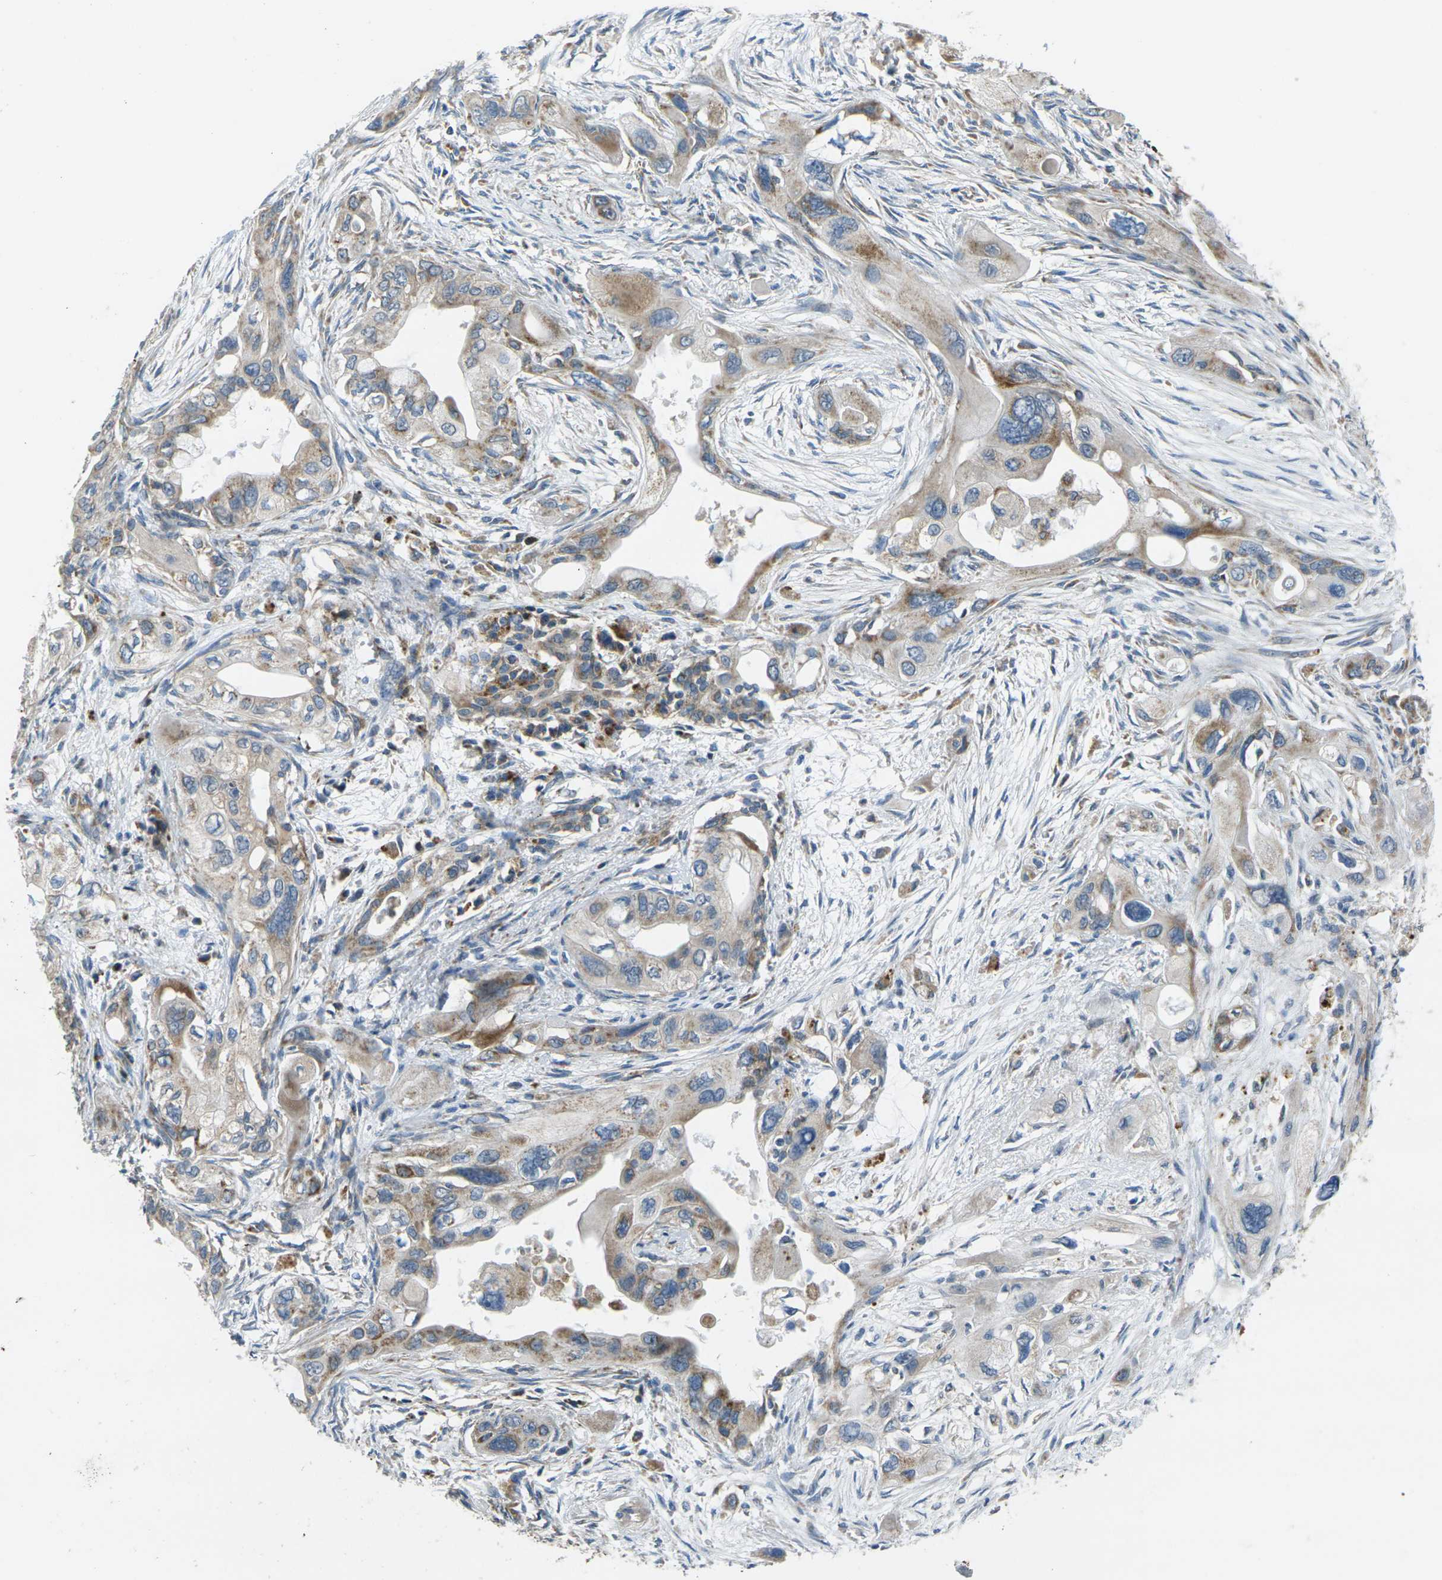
{"staining": {"intensity": "moderate", "quantity": ">75%", "location": "cytoplasmic/membranous"}, "tissue": "pancreatic cancer", "cell_type": "Tumor cells", "image_type": "cancer", "snomed": [{"axis": "morphology", "description": "Adenocarcinoma, NOS"}, {"axis": "topography", "description": "Pancreas"}], "caption": "This is a micrograph of immunohistochemistry staining of pancreatic adenocarcinoma, which shows moderate positivity in the cytoplasmic/membranous of tumor cells.", "gene": "TMEM120B", "patient": {"sex": "male", "age": 73}}